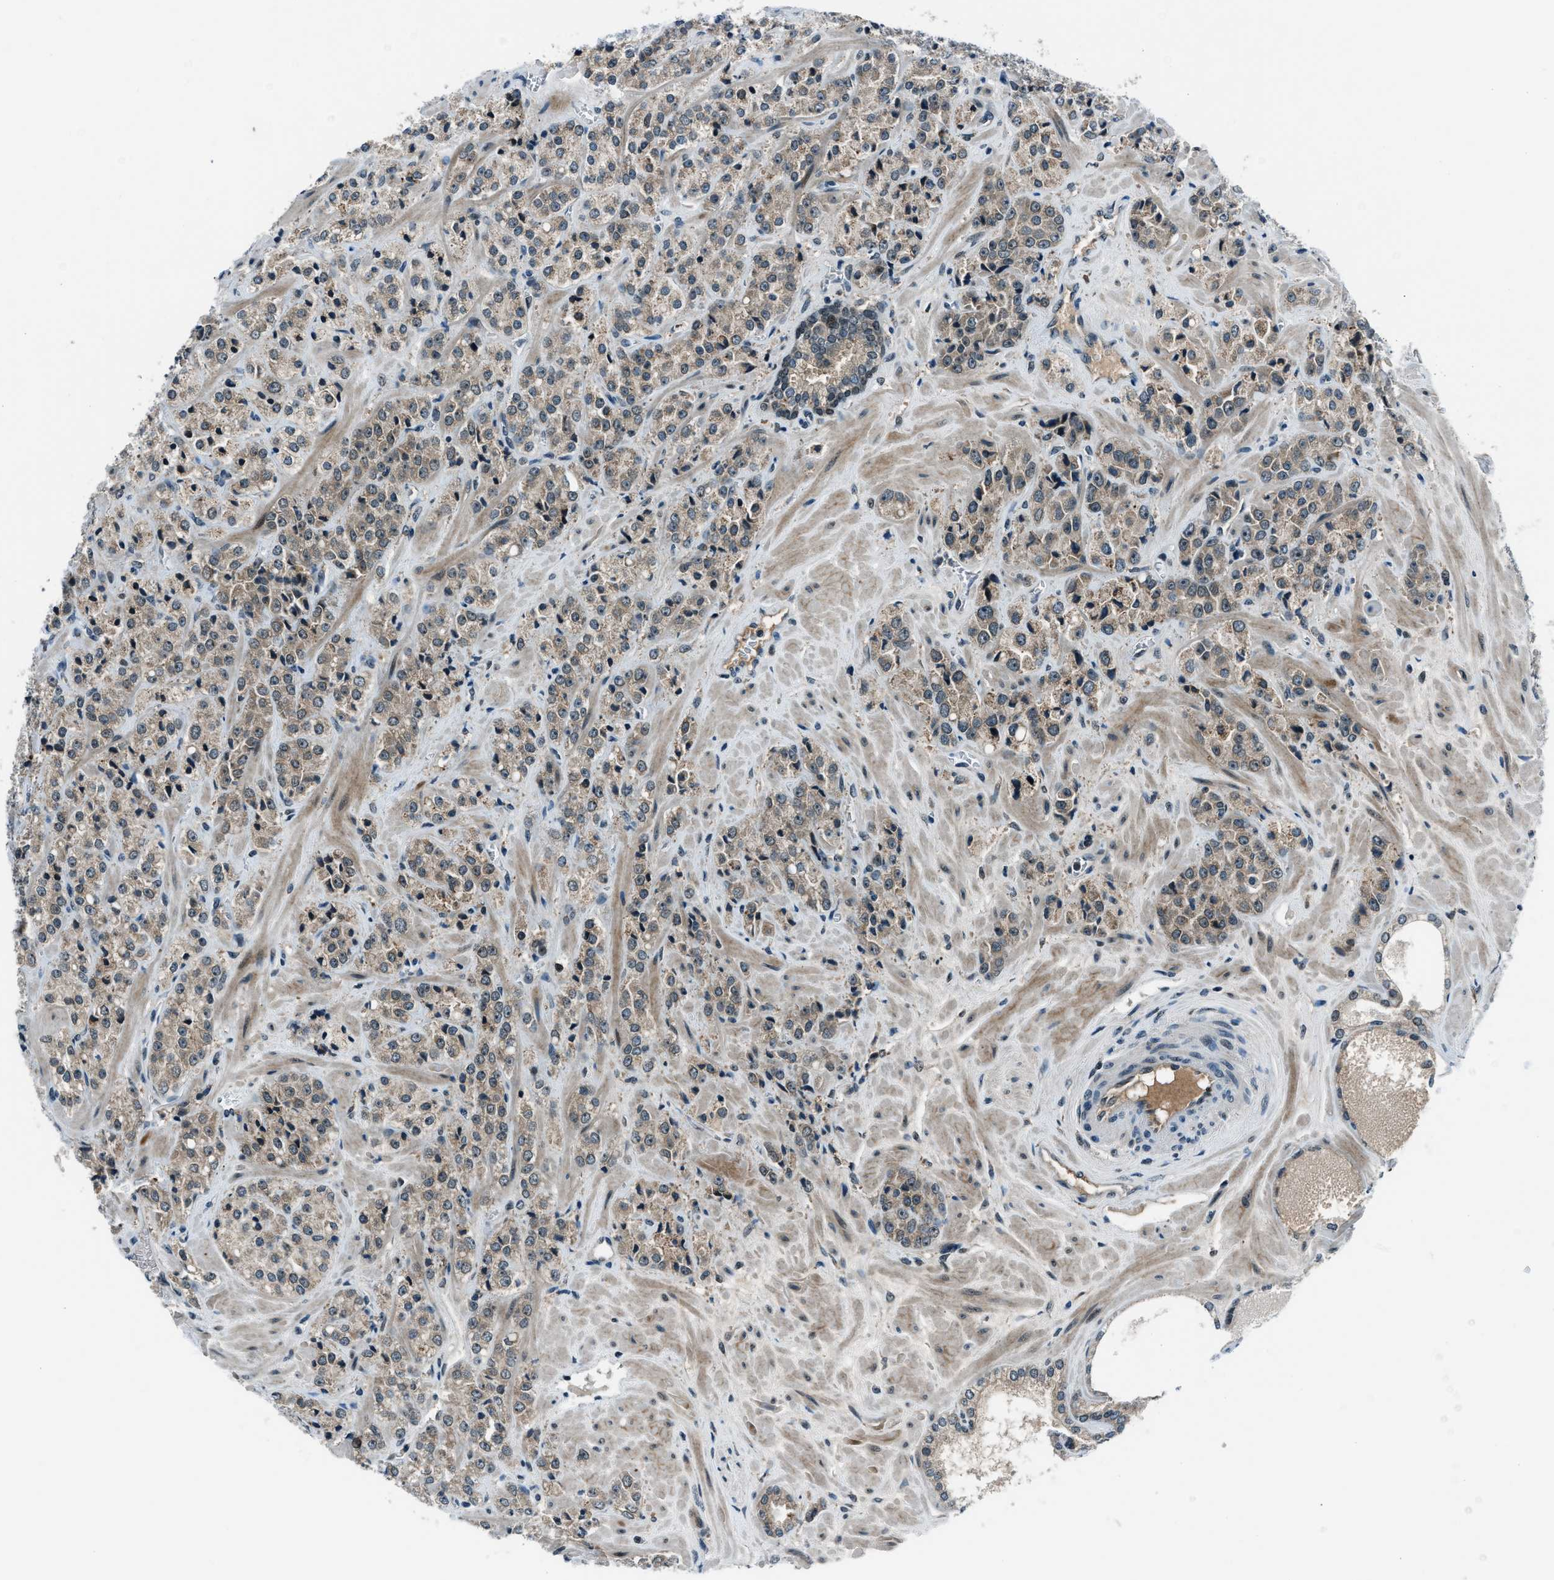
{"staining": {"intensity": "weak", "quantity": ">75%", "location": "cytoplasmic/membranous"}, "tissue": "prostate cancer", "cell_type": "Tumor cells", "image_type": "cancer", "snomed": [{"axis": "morphology", "description": "Adenocarcinoma, High grade"}, {"axis": "topography", "description": "Prostate"}], "caption": "Protein staining of prostate cancer tissue displays weak cytoplasmic/membranous expression in approximately >75% of tumor cells.", "gene": "ACTL9", "patient": {"sex": "male", "age": 64}}